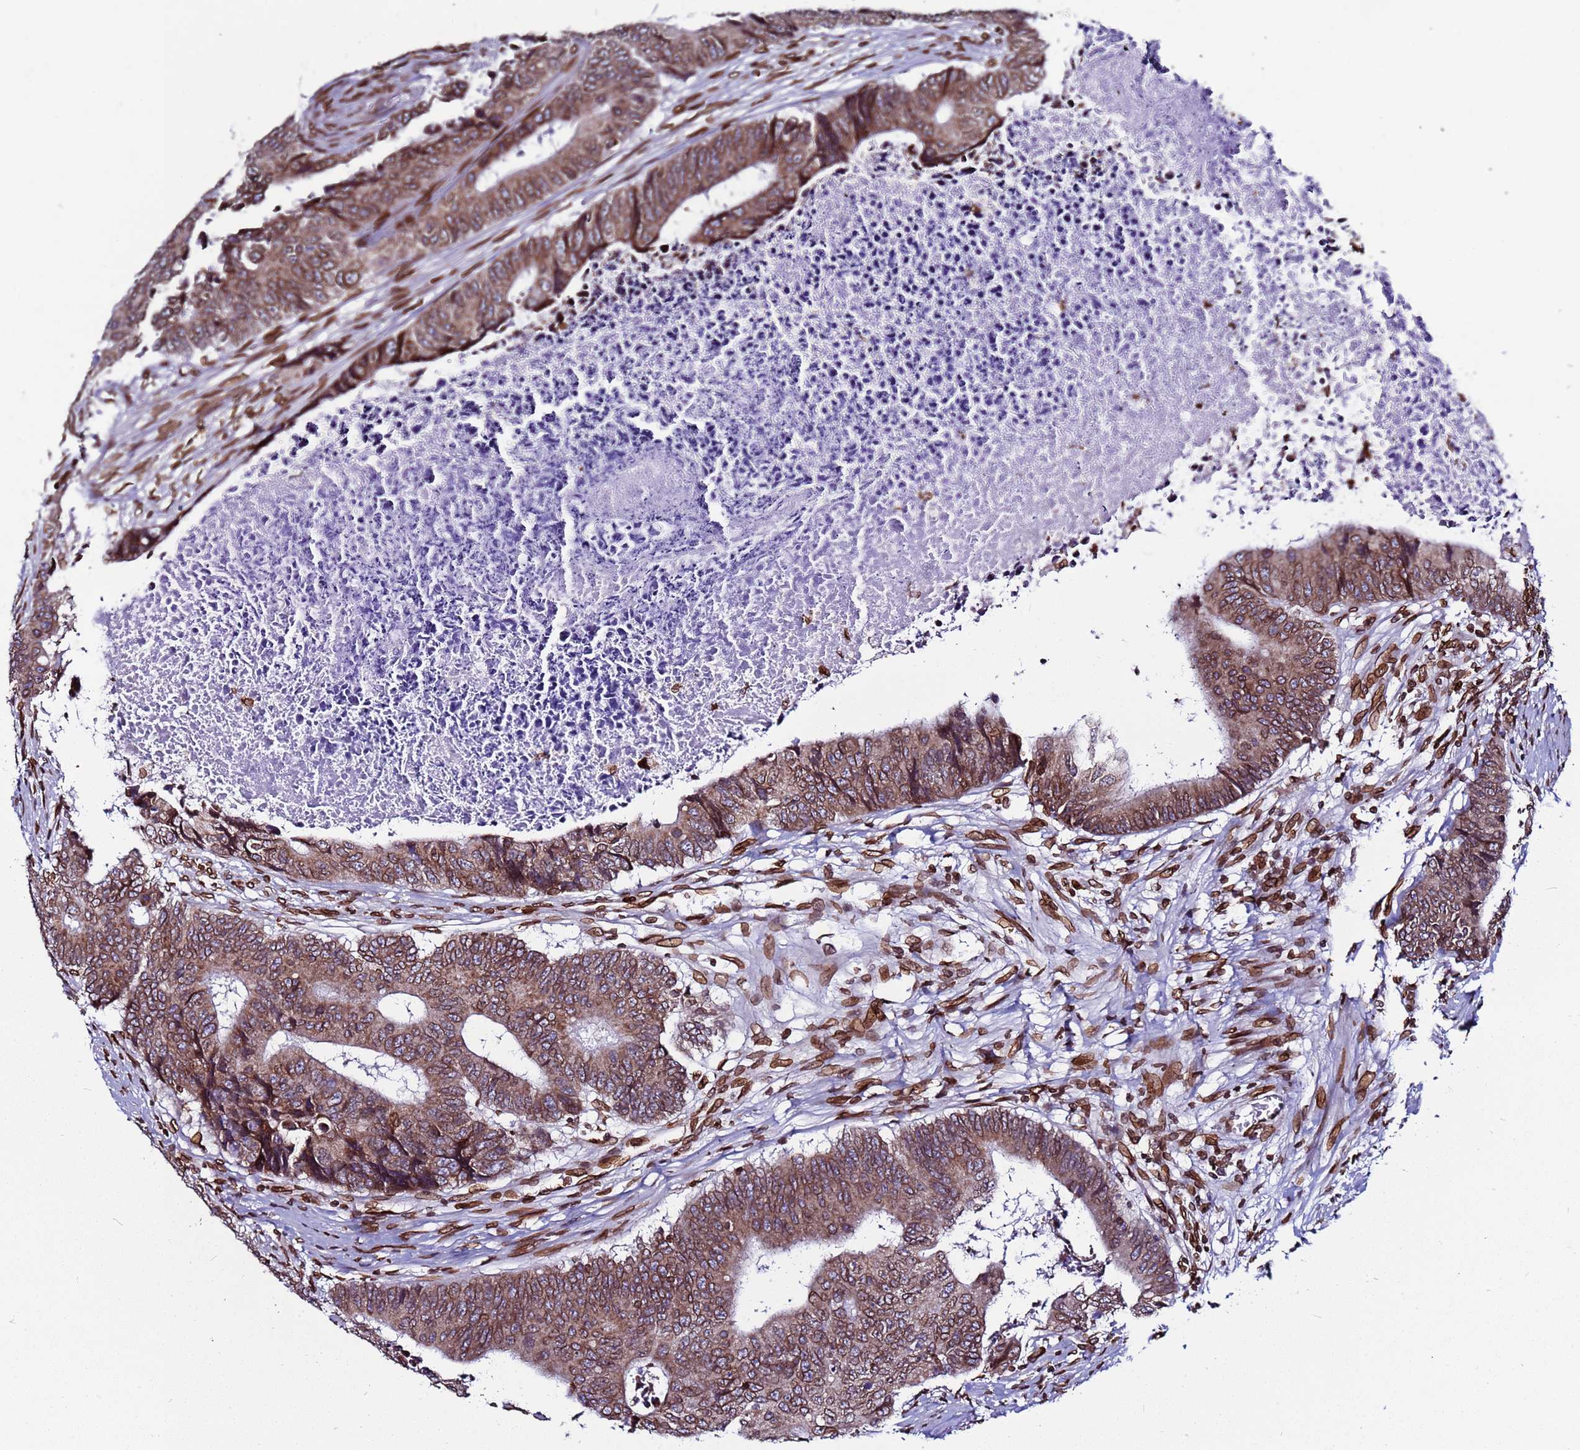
{"staining": {"intensity": "moderate", "quantity": ">75%", "location": "cytoplasmic/membranous,nuclear"}, "tissue": "colorectal cancer", "cell_type": "Tumor cells", "image_type": "cancer", "snomed": [{"axis": "morphology", "description": "Adenocarcinoma, NOS"}, {"axis": "topography", "description": "Rectum"}], "caption": "IHC image of human adenocarcinoma (colorectal) stained for a protein (brown), which reveals medium levels of moderate cytoplasmic/membranous and nuclear staining in approximately >75% of tumor cells.", "gene": "TOR1AIP1", "patient": {"sex": "male", "age": 84}}